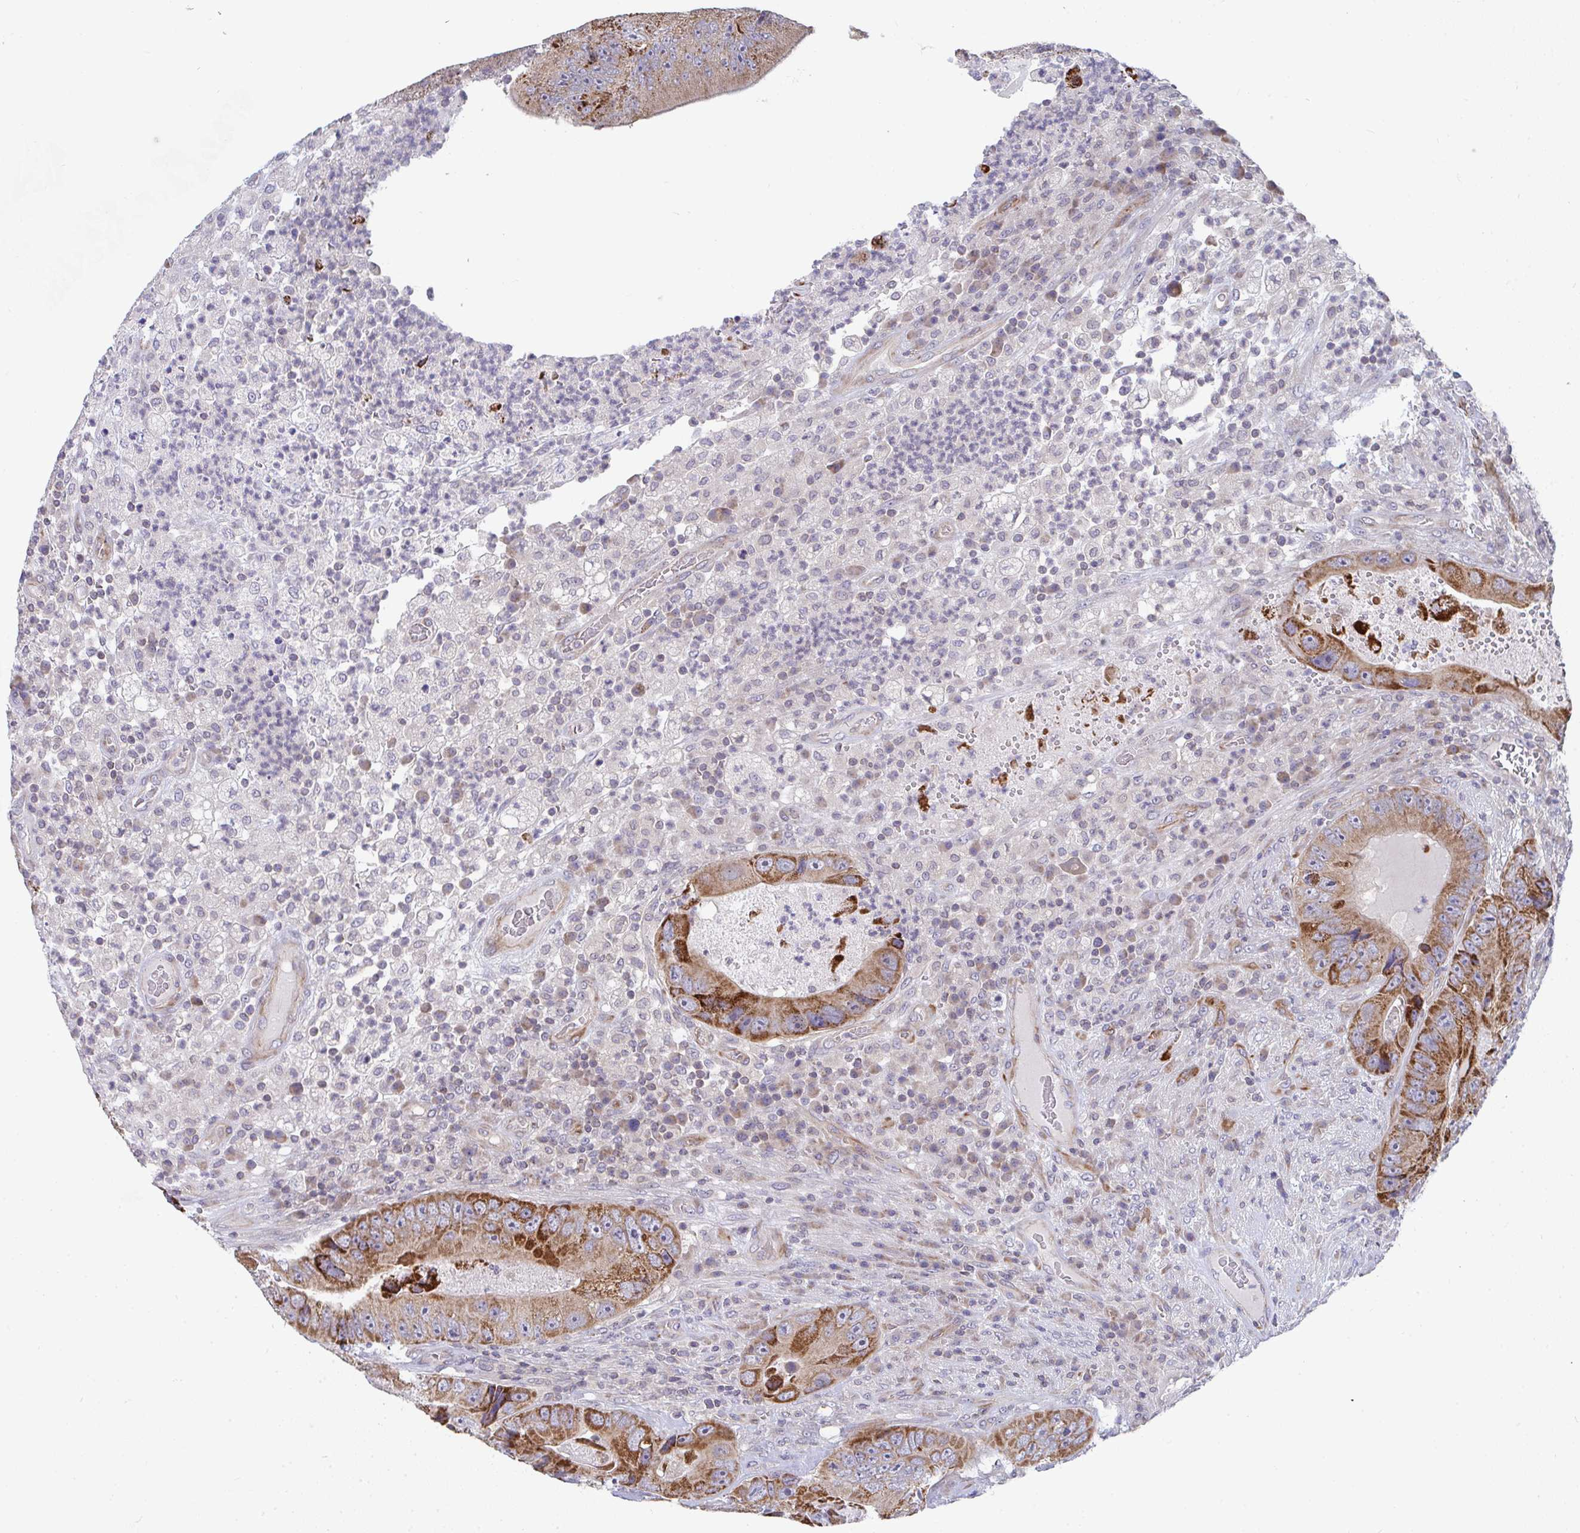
{"staining": {"intensity": "moderate", "quantity": ">75%", "location": "cytoplasmic/membranous"}, "tissue": "colorectal cancer", "cell_type": "Tumor cells", "image_type": "cancer", "snomed": [{"axis": "morphology", "description": "Adenocarcinoma, NOS"}, {"axis": "topography", "description": "Colon"}], "caption": "Protein positivity by immunohistochemistry (IHC) exhibits moderate cytoplasmic/membranous staining in about >75% of tumor cells in colorectal cancer (adenocarcinoma). The staining was performed using DAB to visualize the protein expression in brown, while the nuclei were stained in blue with hematoxylin (Magnification: 20x).", "gene": "EIF1AD", "patient": {"sex": "female", "age": 86}}